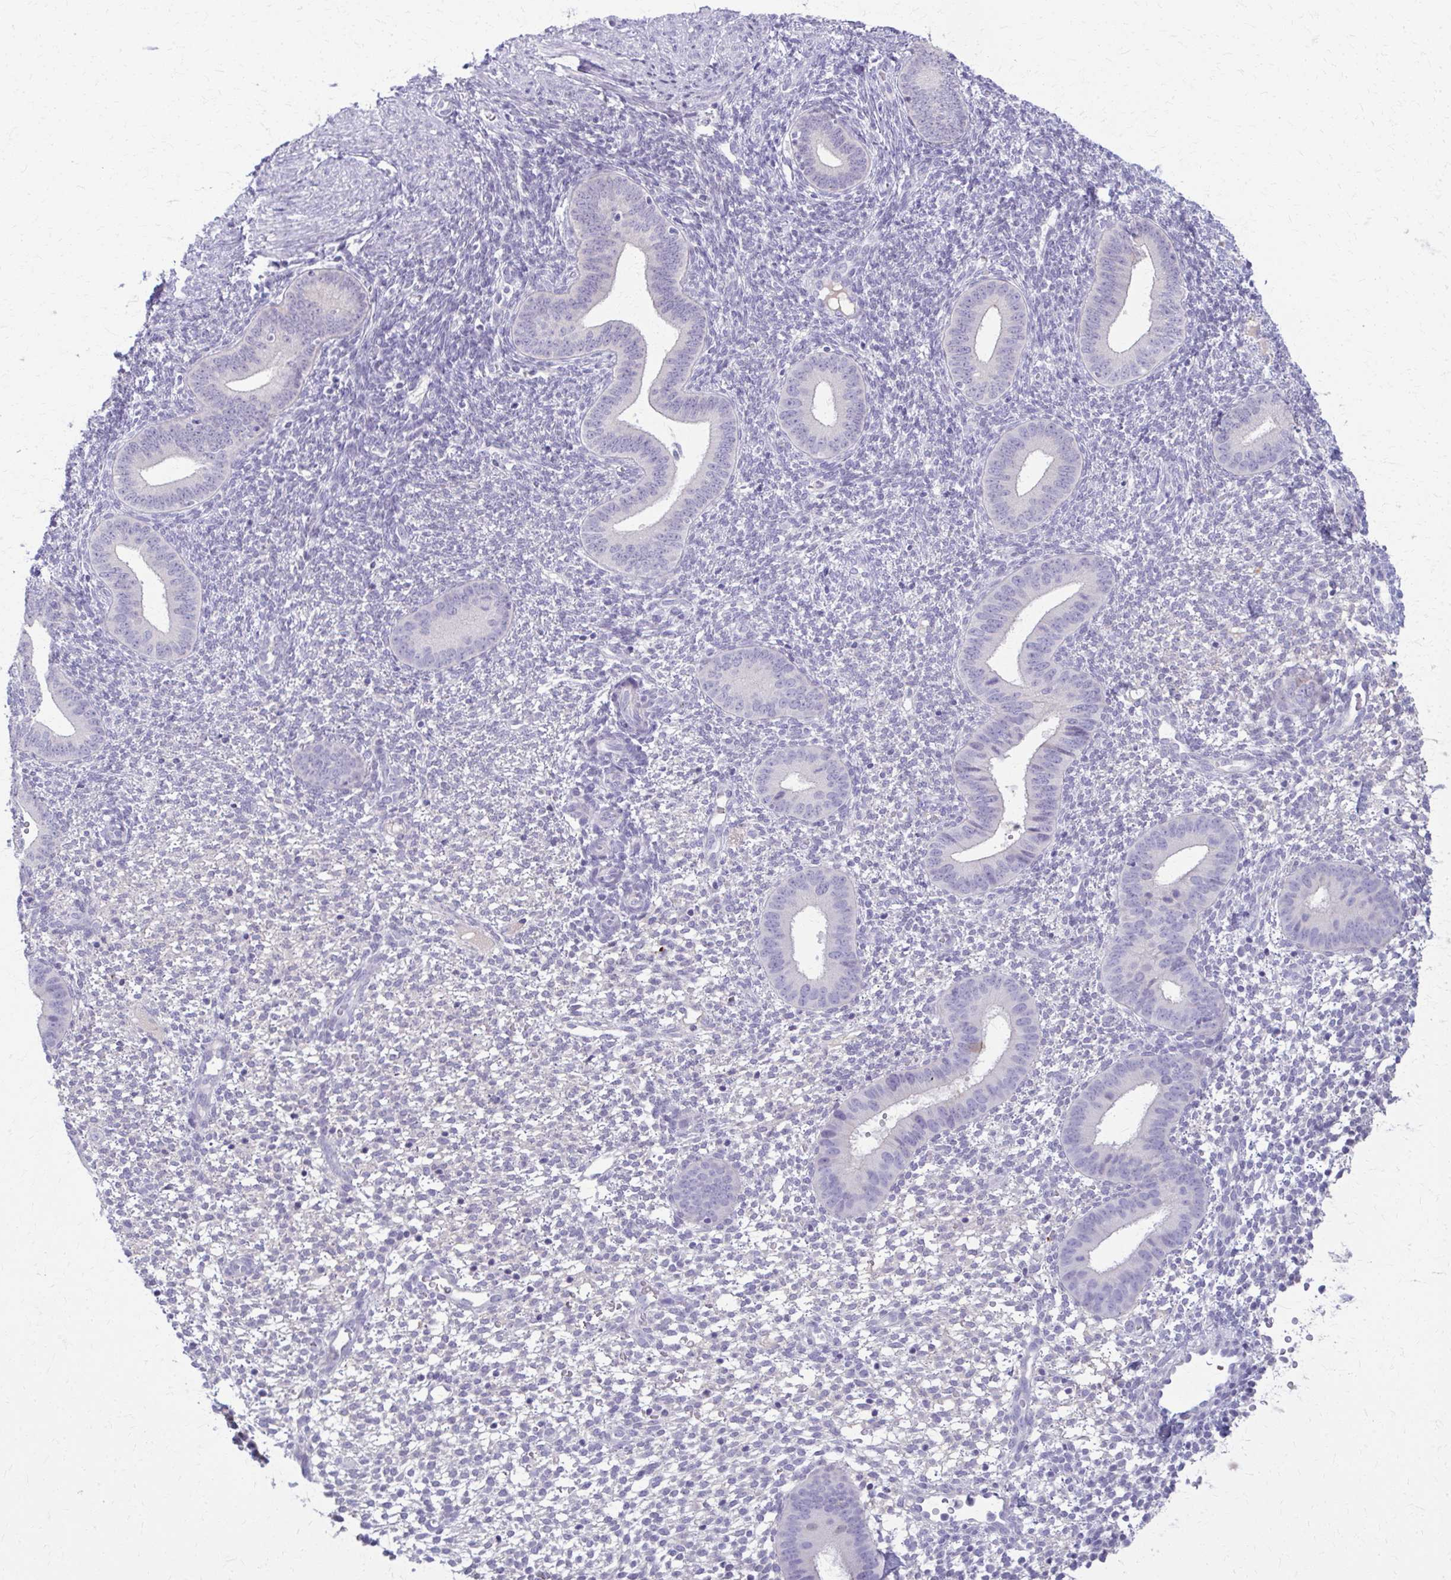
{"staining": {"intensity": "negative", "quantity": "none", "location": "none"}, "tissue": "endometrium", "cell_type": "Cells in endometrial stroma", "image_type": "normal", "snomed": [{"axis": "morphology", "description": "Normal tissue, NOS"}, {"axis": "topography", "description": "Endometrium"}], "caption": "Immunohistochemistry of normal human endometrium displays no positivity in cells in endometrial stroma. Brightfield microscopy of immunohistochemistry stained with DAB (brown) and hematoxylin (blue), captured at high magnification.", "gene": "ENSG00000275249", "patient": {"sex": "female", "age": 40}}